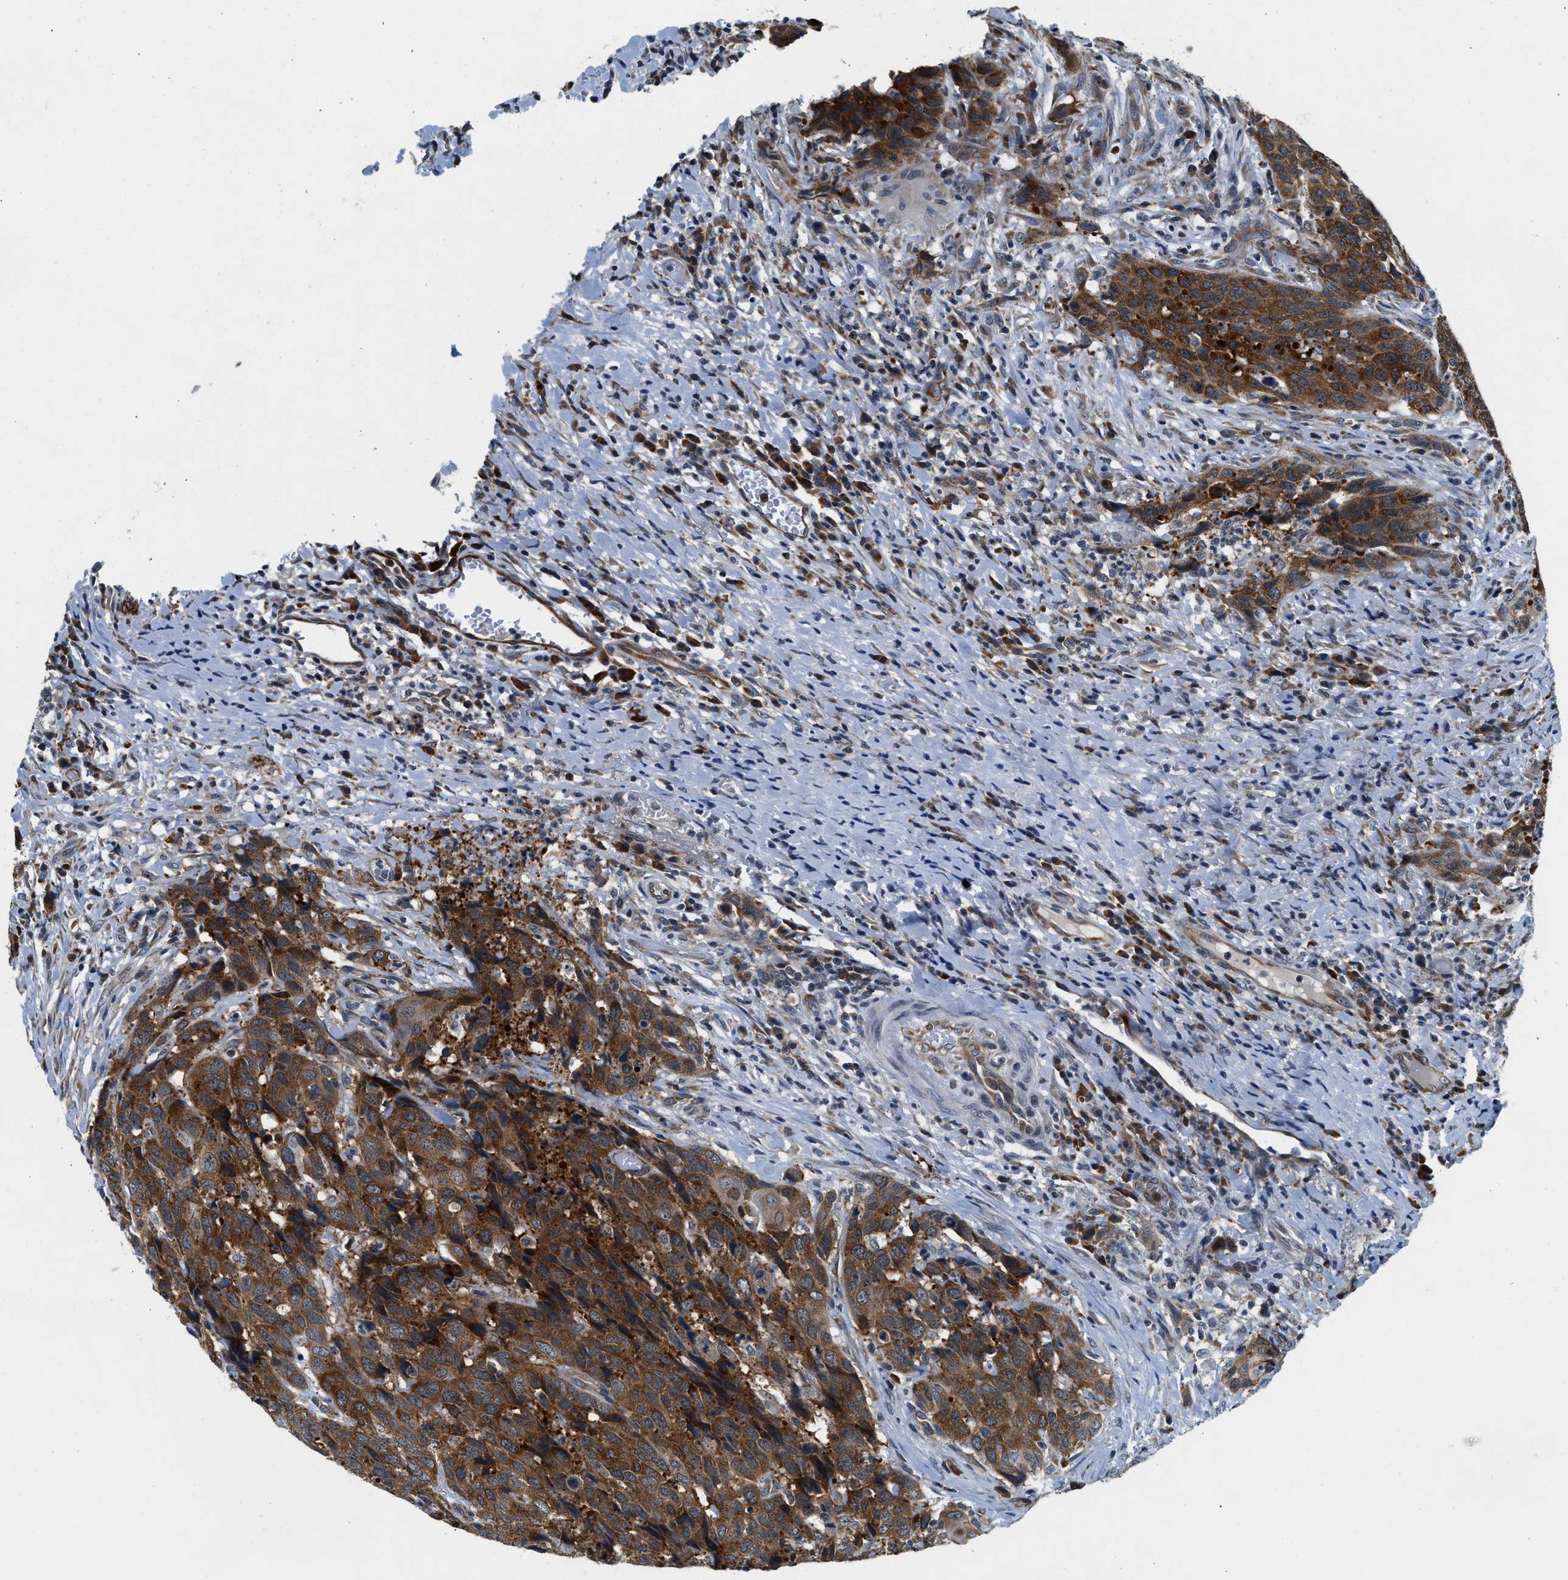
{"staining": {"intensity": "strong", "quantity": ">75%", "location": "cytoplasmic/membranous"}, "tissue": "head and neck cancer", "cell_type": "Tumor cells", "image_type": "cancer", "snomed": [{"axis": "morphology", "description": "Squamous cell carcinoma, NOS"}, {"axis": "topography", "description": "Head-Neck"}], "caption": "Squamous cell carcinoma (head and neck) stained with a protein marker displays strong staining in tumor cells.", "gene": "PA2G4", "patient": {"sex": "male", "age": 66}}